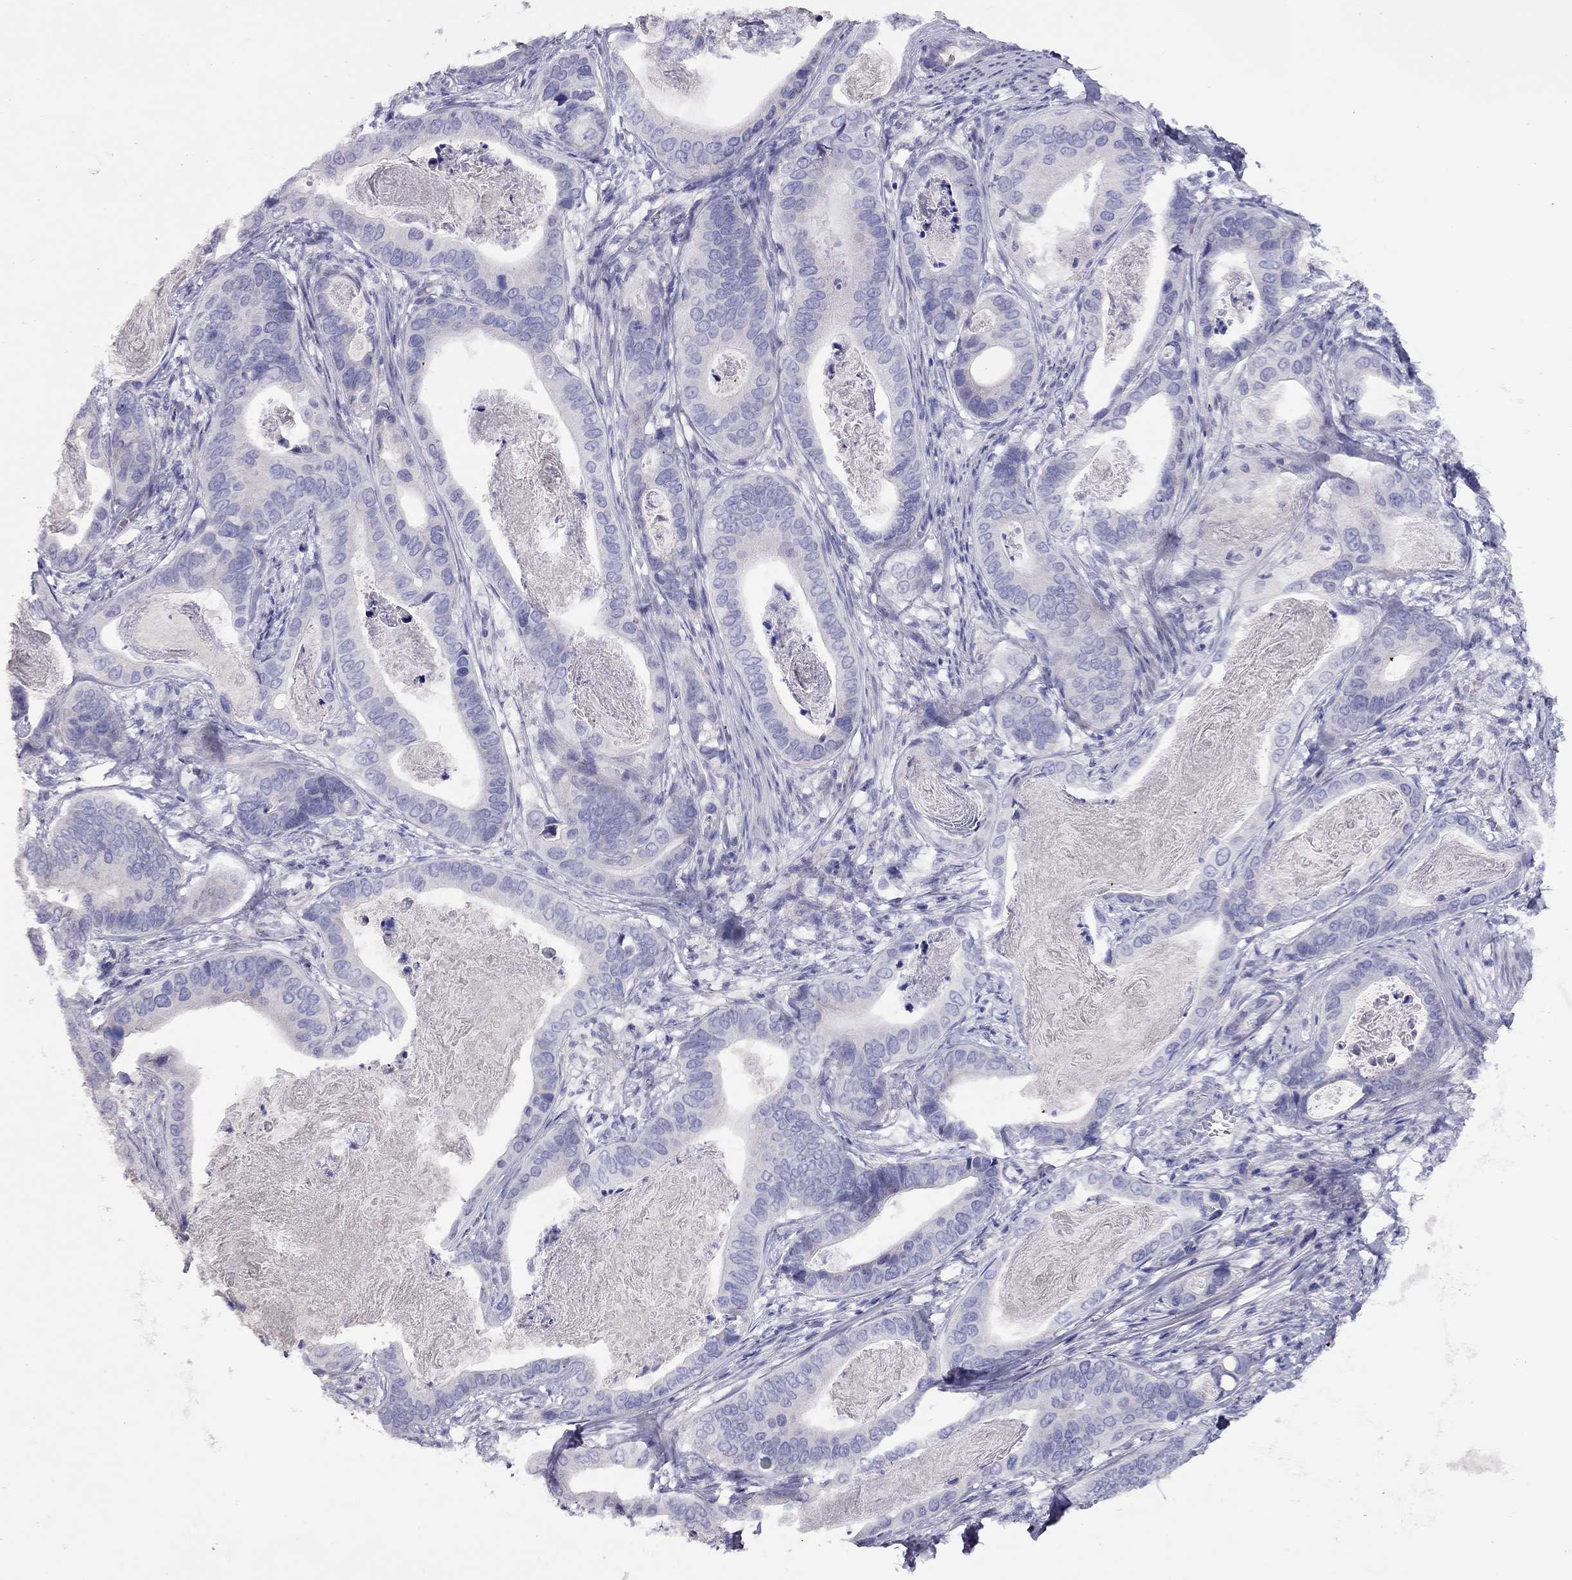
{"staining": {"intensity": "negative", "quantity": "none", "location": "none"}, "tissue": "stomach cancer", "cell_type": "Tumor cells", "image_type": "cancer", "snomed": [{"axis": "morphology", "description": "Adenocarcinoma, NOS"}, {"axis": "topography", "description": "Stomach"}], "caption": "This image is of stomach cancer (adenocarcinoma) stained with immunohistochemistry (IHC) to label a protein in brown with the nuclei are counter-stained blue. There is no positivity in tumor cells. (Brightfield microscopy of DAB IHC at high magnification).", "gene": "CPNE4", "patient": {"sex": "male", "age": 84}}